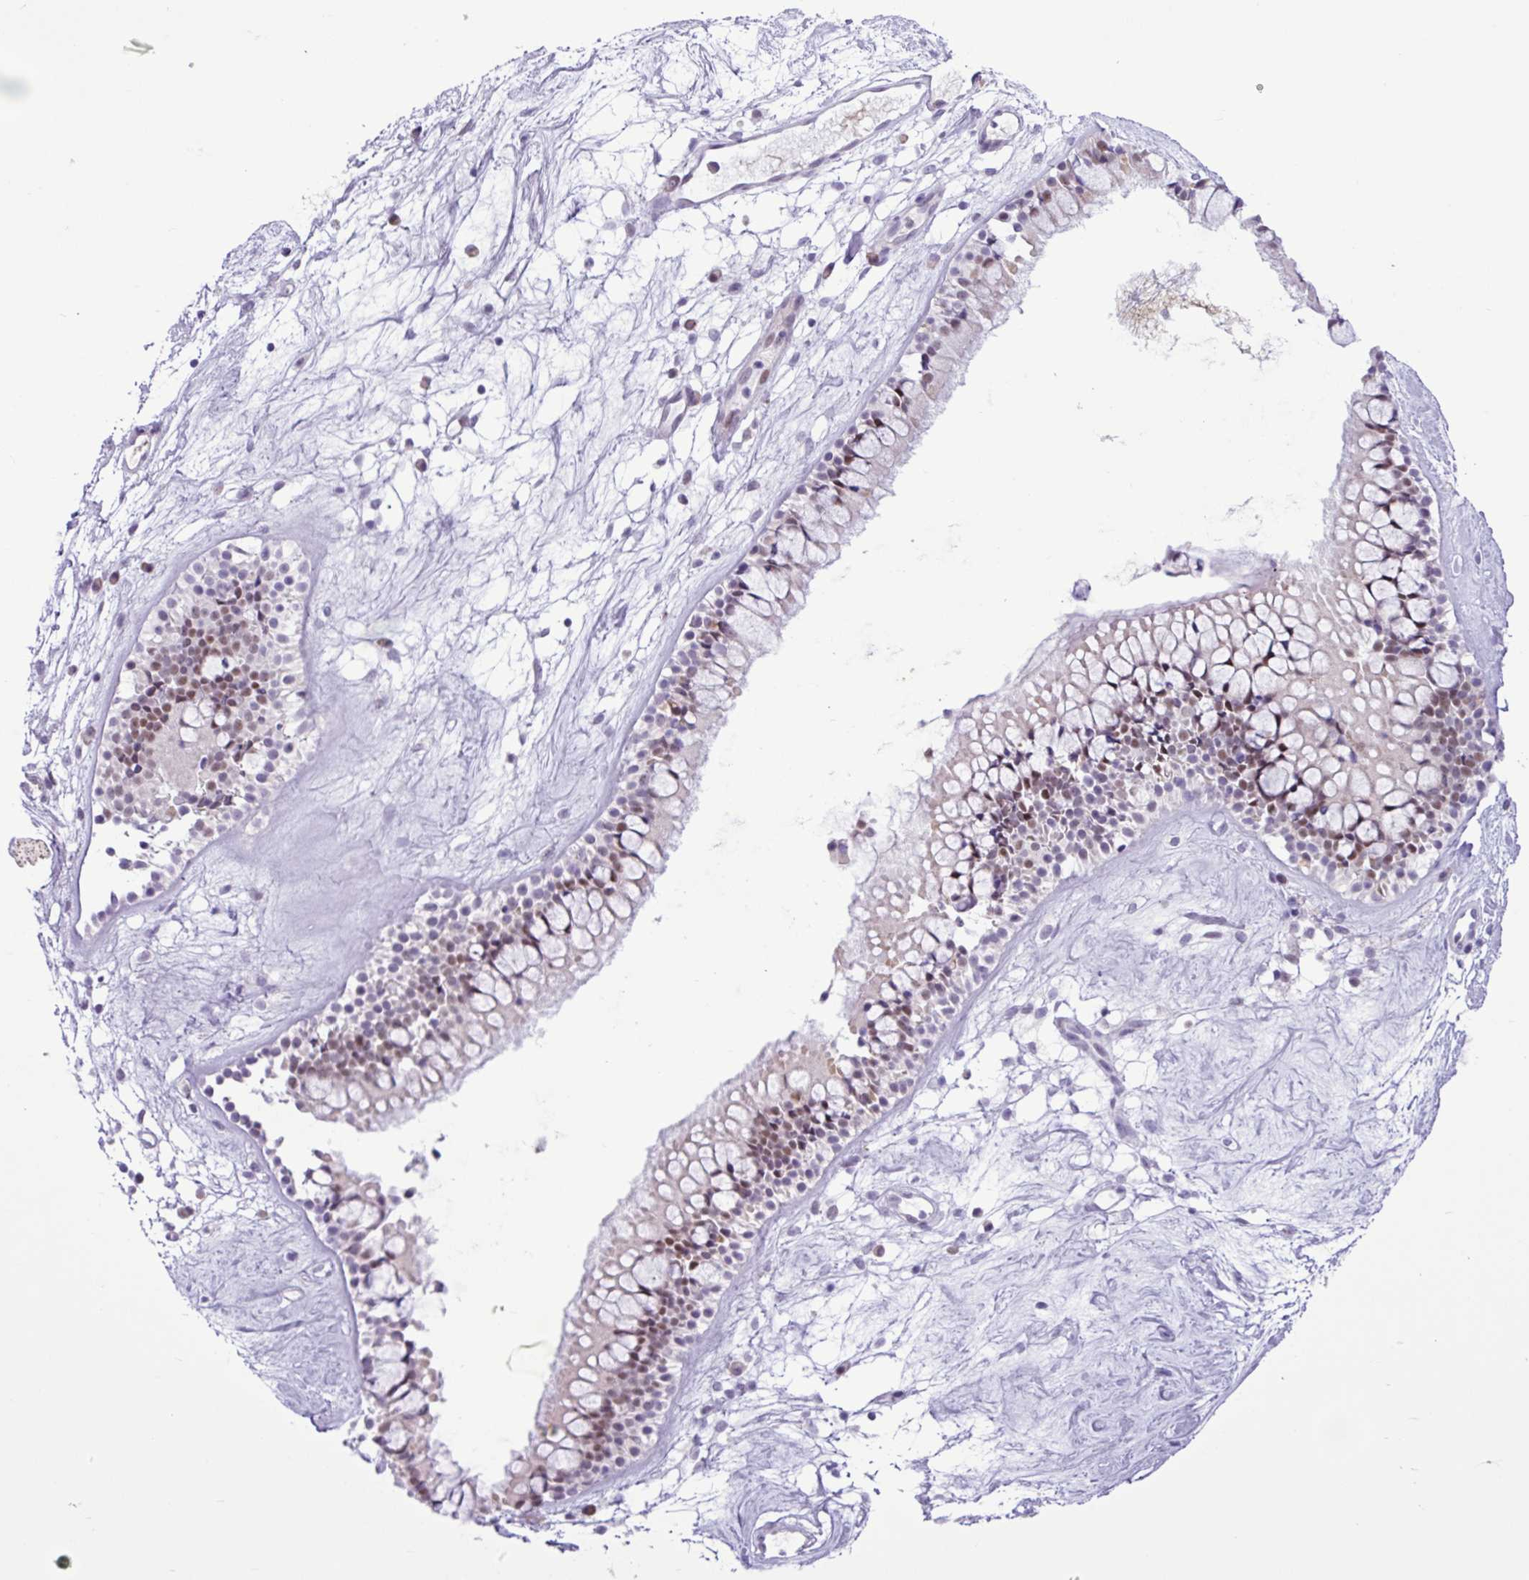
{"staining": {"intensity": "moderate", "quantity": "25%-75%", "location": "nuclear"}, "tissue": "nasopharynx", "cell_type": "Respiratory epithelial cells", "image_type": "normal", "snomed": [{"axis": "morphology", "description": "Normal tissue, NOS"}, {"axis": "topography", "description": "Nasopharynx"}], "caption": "Nasopharynx stained with IHC reveals moderate nuclear positivity in approximately 25%-75% of respiratory epithelial cells. (Stains: DAB in brown, nuclei in blue, Microscopy: brightfield microscopy at high magnification).", "gene": "ELOA2", "patient": {"sex": "male", "age": 63}}